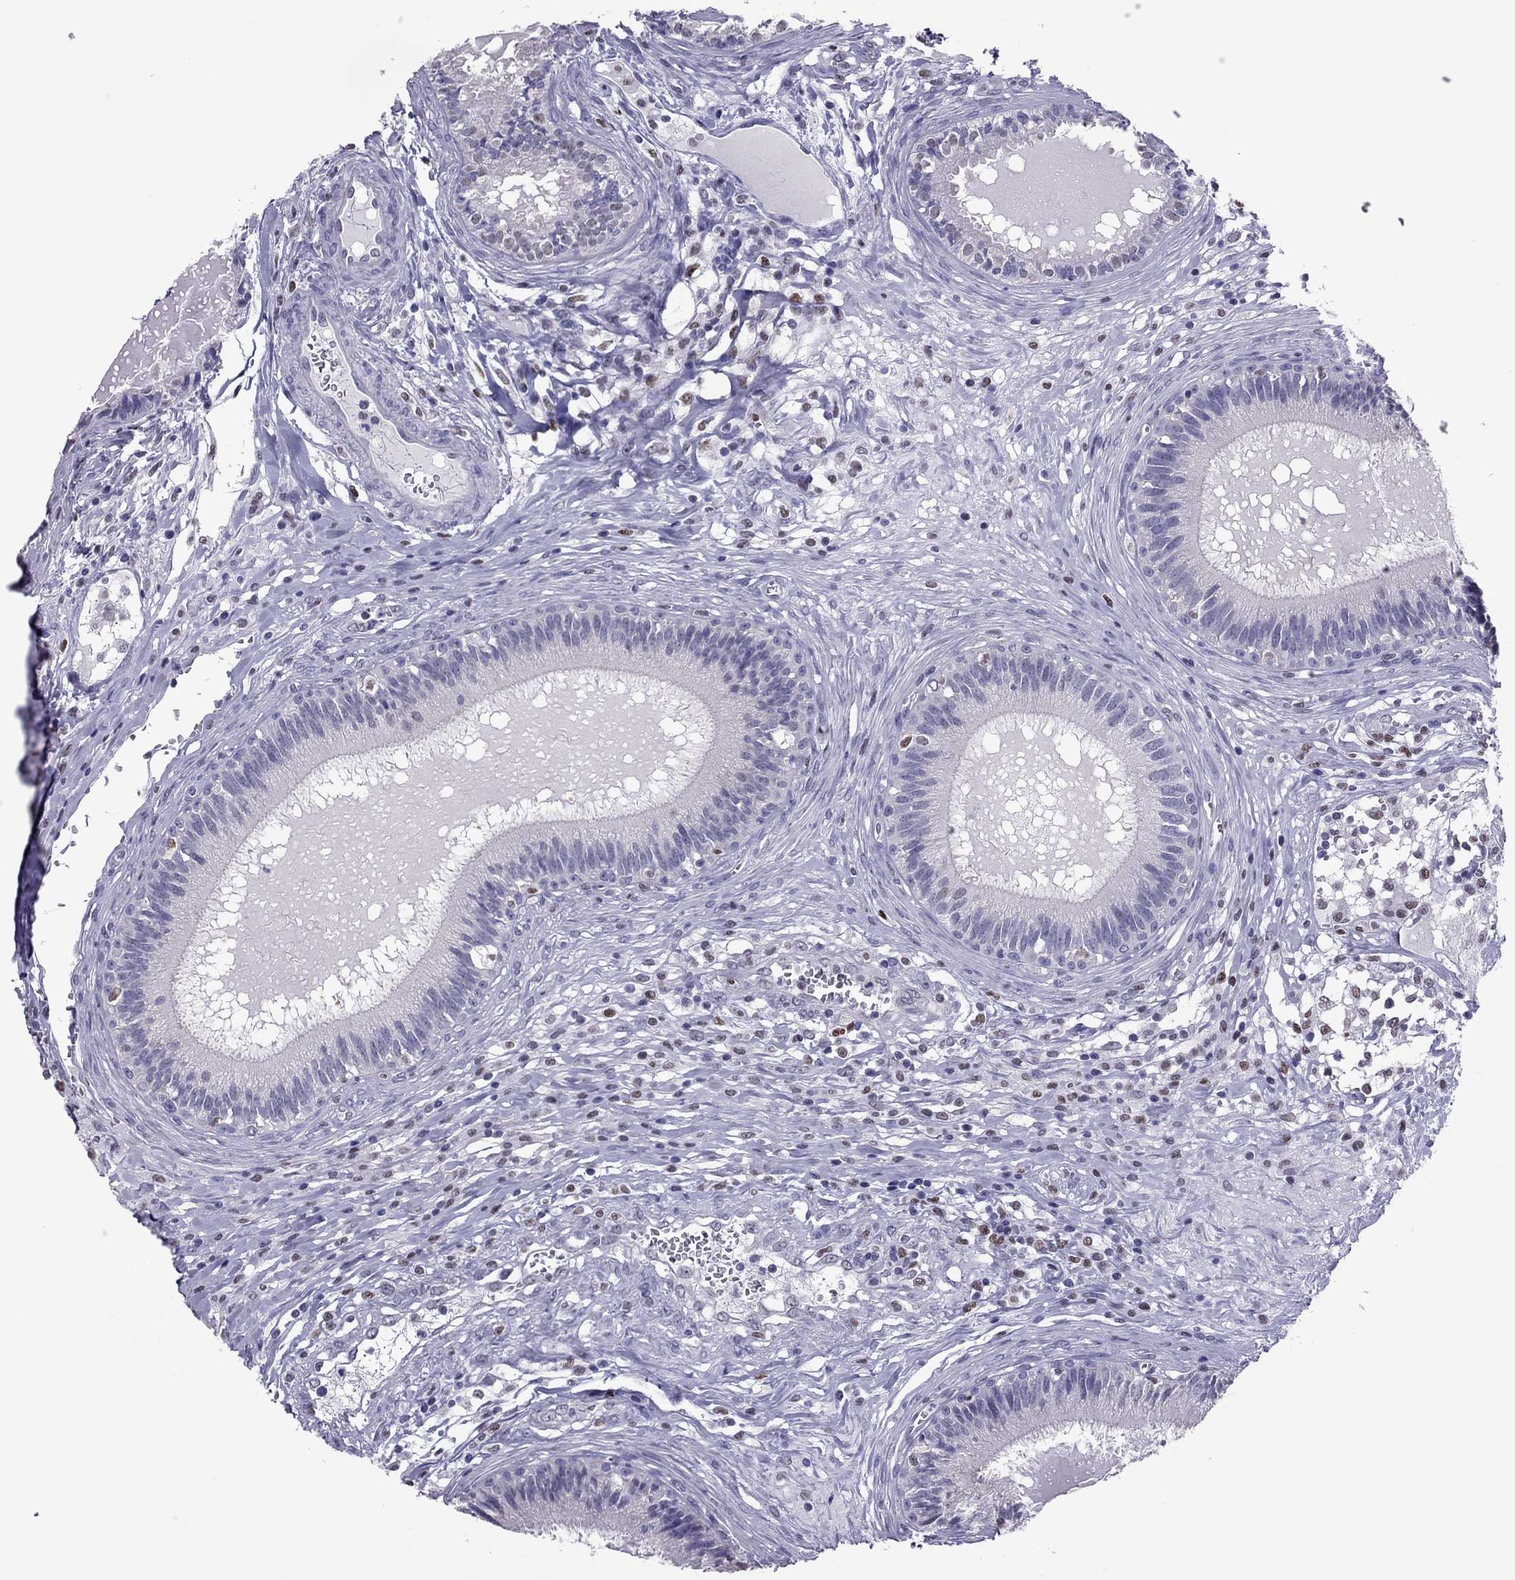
{"staining": {"intensity": "strong", "quantity": "25%-75%", "location": "cytoplasmic/membranous"}, "tissue": "epididymis", "cell_type": "Glandular cells", "image_type": "normal", "snomed": [{"axis": "morphology", "description": "Normal tissue, NOS"}, {"axis": "topography", "description": "Epididymis"}], "caption": "High-magnification brightfield microscopy of normal epididymis stained with DAB (brown) and counterstained with hematoxylin (blue). glandular cells exhibit strong cytoplasmic/membranous staining is appreciated in approximately25%-75% of cells.", "gene": "SPINT3", "patient": {"sex": "male", "age": 27}}